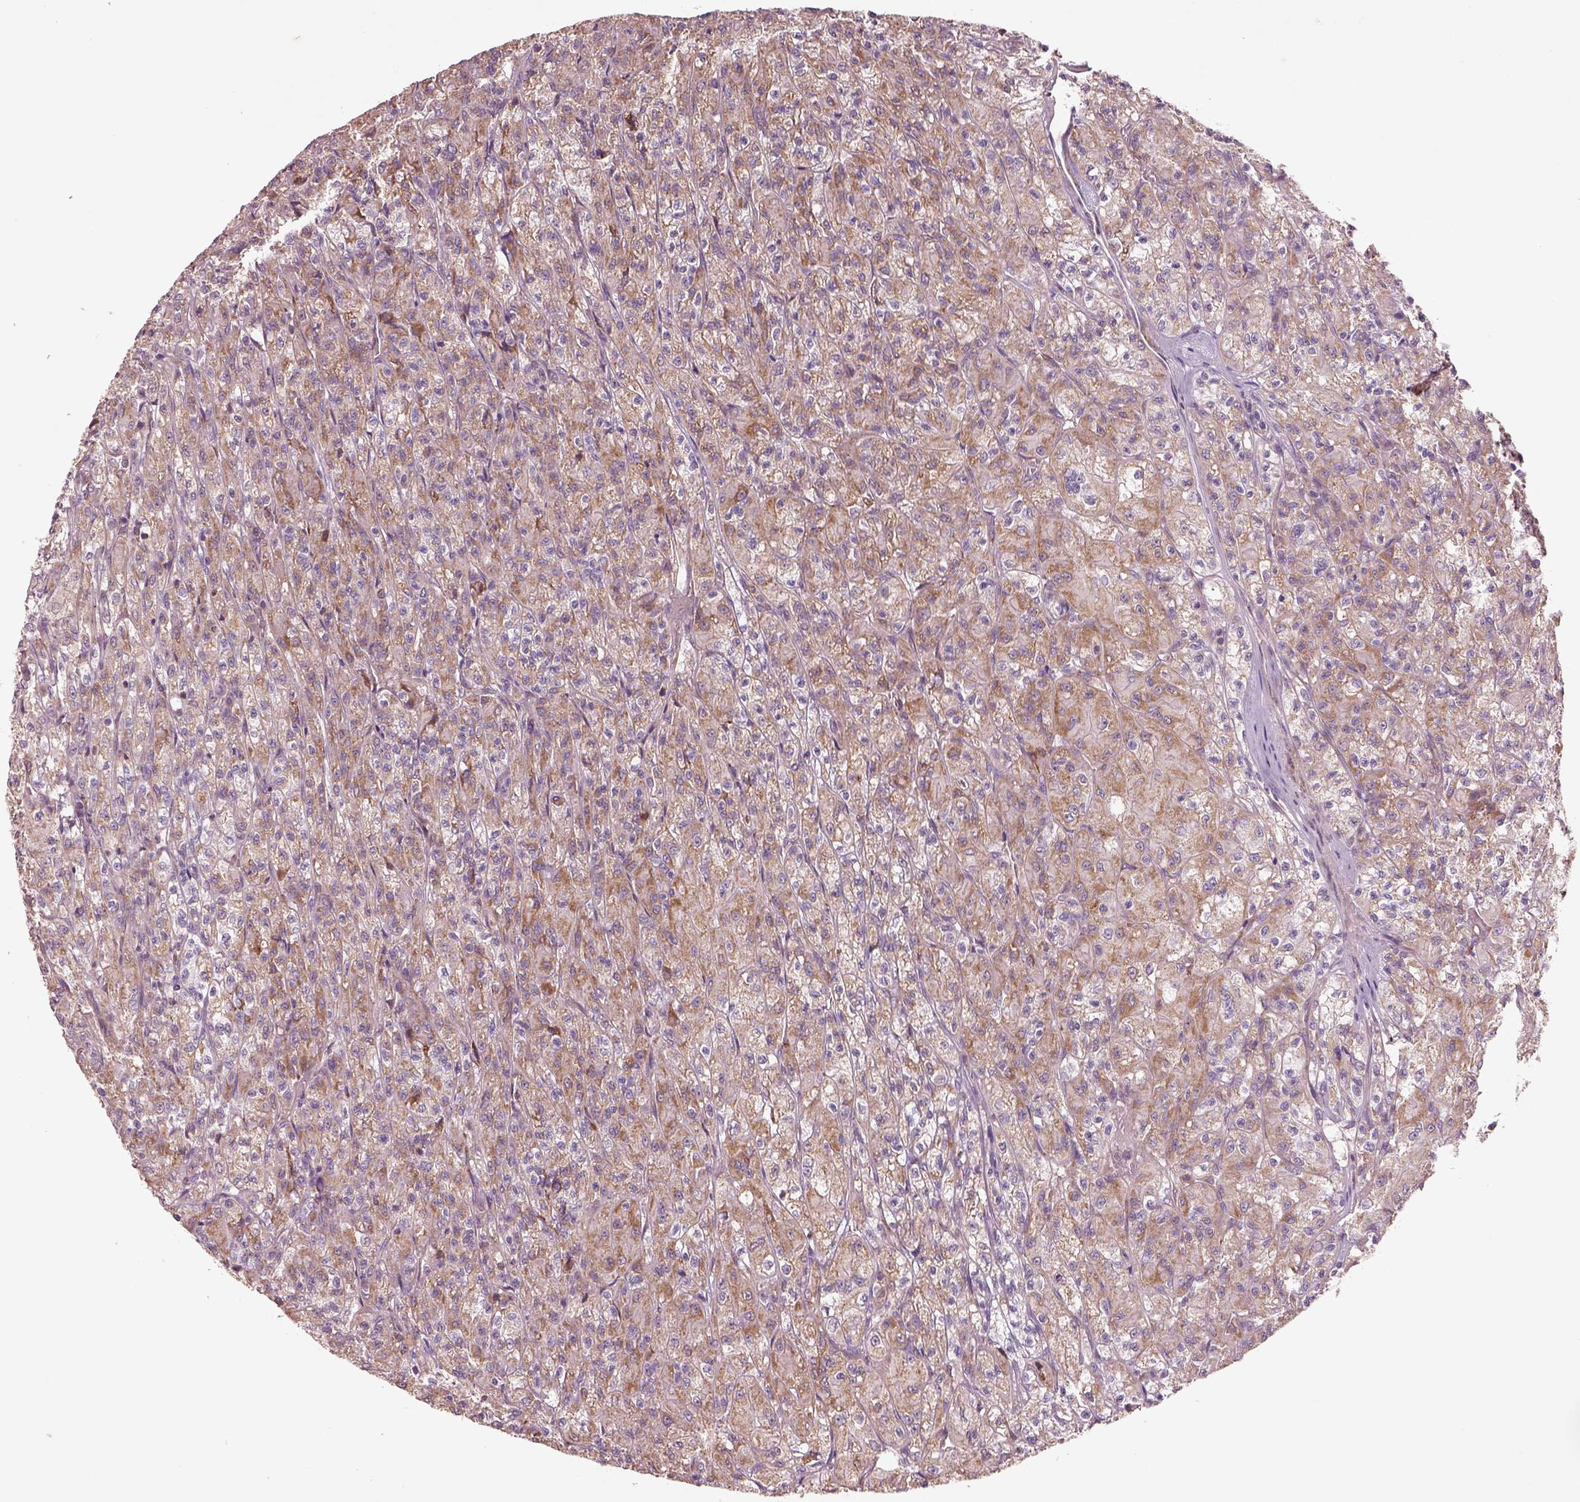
{"staining": {"intensity": "weak", "quantity": ">75%", "location": "cytoplasmic/membranous"}, "tissue": "renal cancer", "cell_type": "Tumor cells", "image_type": "cancer", "snomed": [{"axis": "morphology", "description": "Adenocarcinoma, NOS"}, {"axis": "topography", "description": "Kidney"}], "caption": "Immunohistochemical staining of human adenocarcinoma (renal) displays low levels of weak cytoplasmic/membranous expression in approximately >75% of tumor cells. (Brightfield microscopy of DAB IHC at high magnification).", "gene": "SLC25A5", "patient": {"sex": "female", "age": 70}}